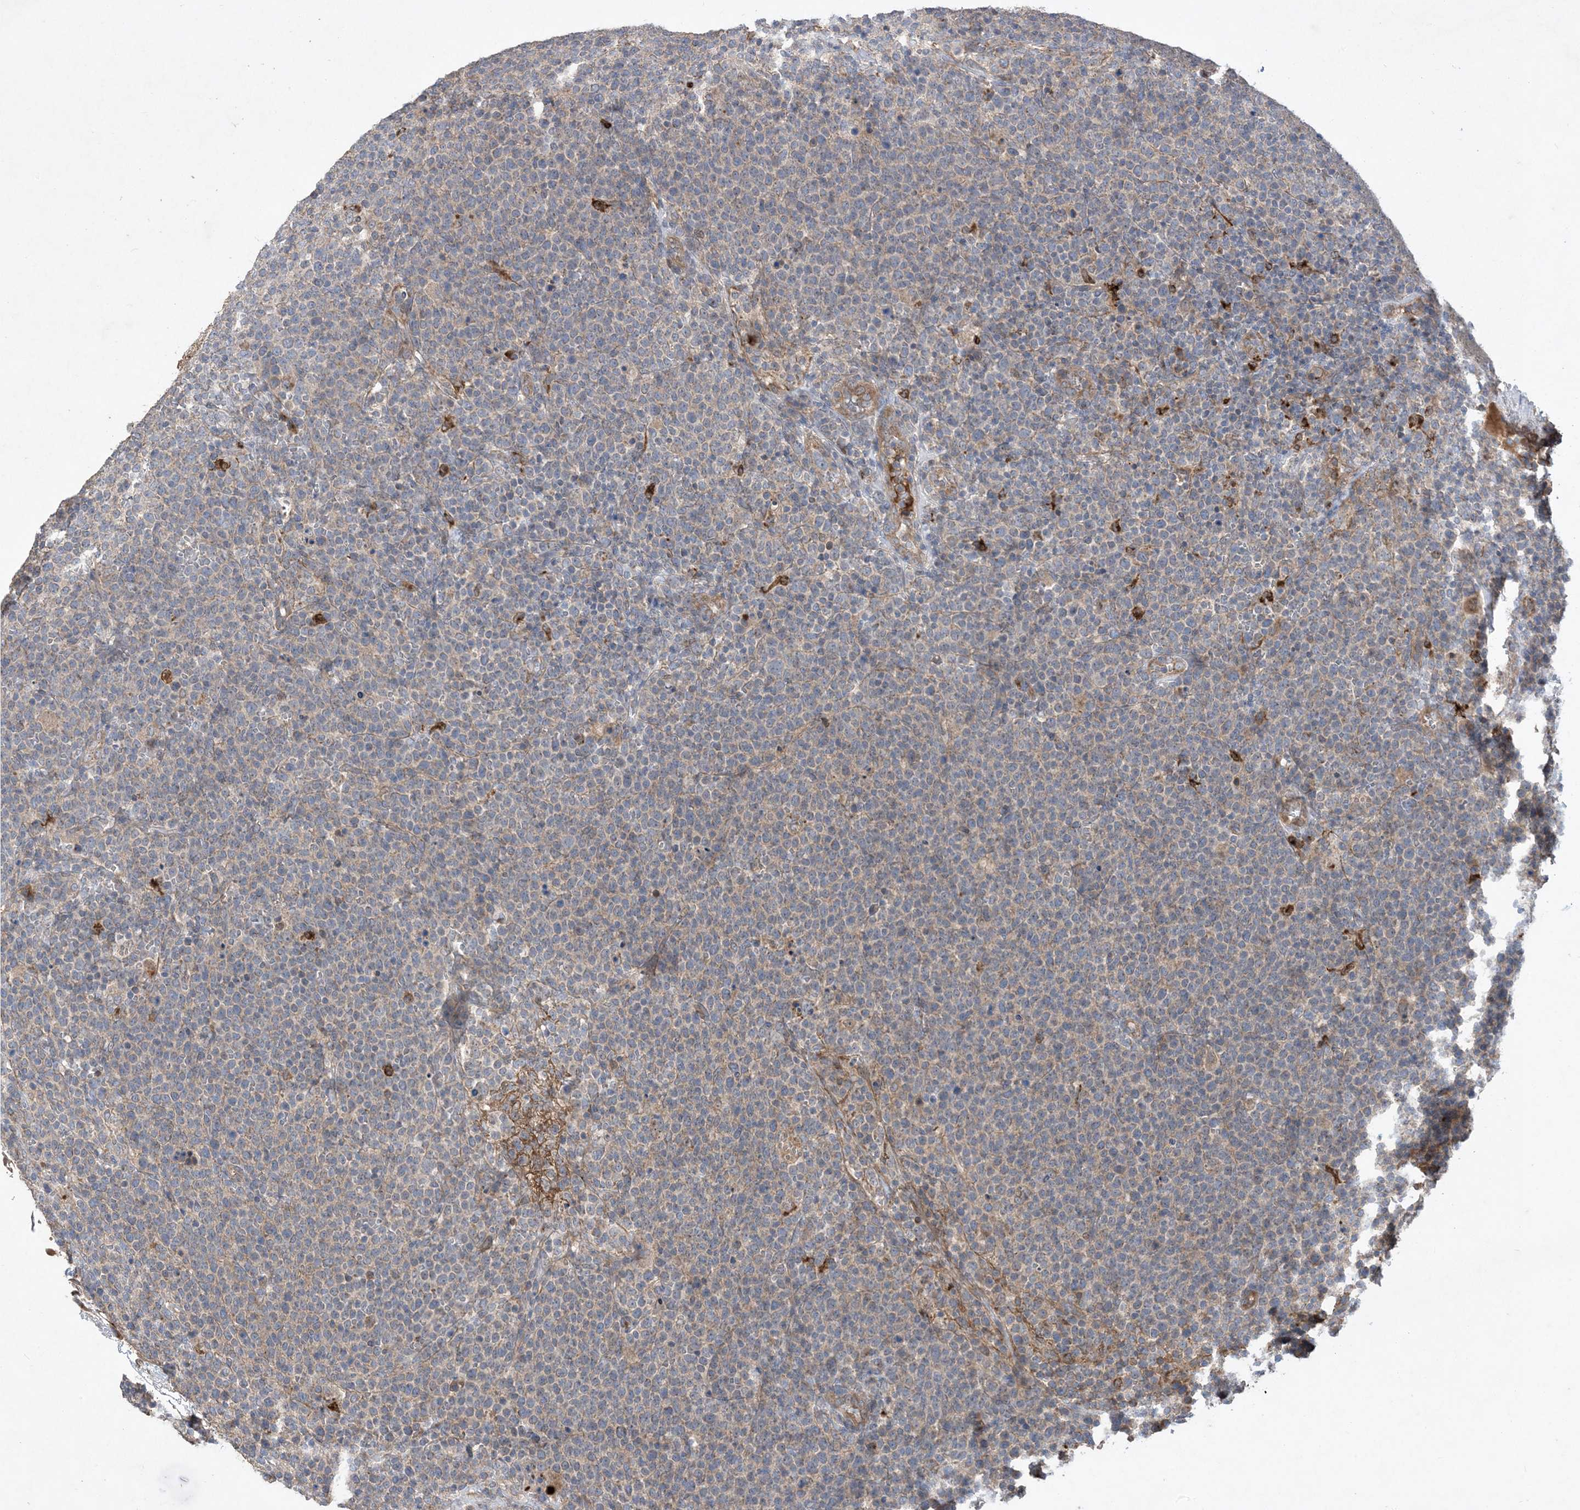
{"staining": {"intensity": "weak", "quantity": "25%-75%", "location": "cytoplasmic/membranous"}, "tissue": "lymphoma", "cell_type": "Tumor cells", "image_type": "cancer", "snomed": [{"axis": "morphology", "description": "Malignant lymphoma, non-Hodgkin's type, High grade"}, {"axis": "topography", "description": "Lymph node"}], "caption": "An image of high-grade malignant lymphoma, non-Hodgkin's type stained for a protein shows weak cytoplasmic/membranous brown staining in tumor cells. (Stains: DAB in brown, nuclei in blue, Microscopy: brightfield microscopy at high magnification).", "gene": "MASP2", "patient": {"sex": "male", "age": 61}}